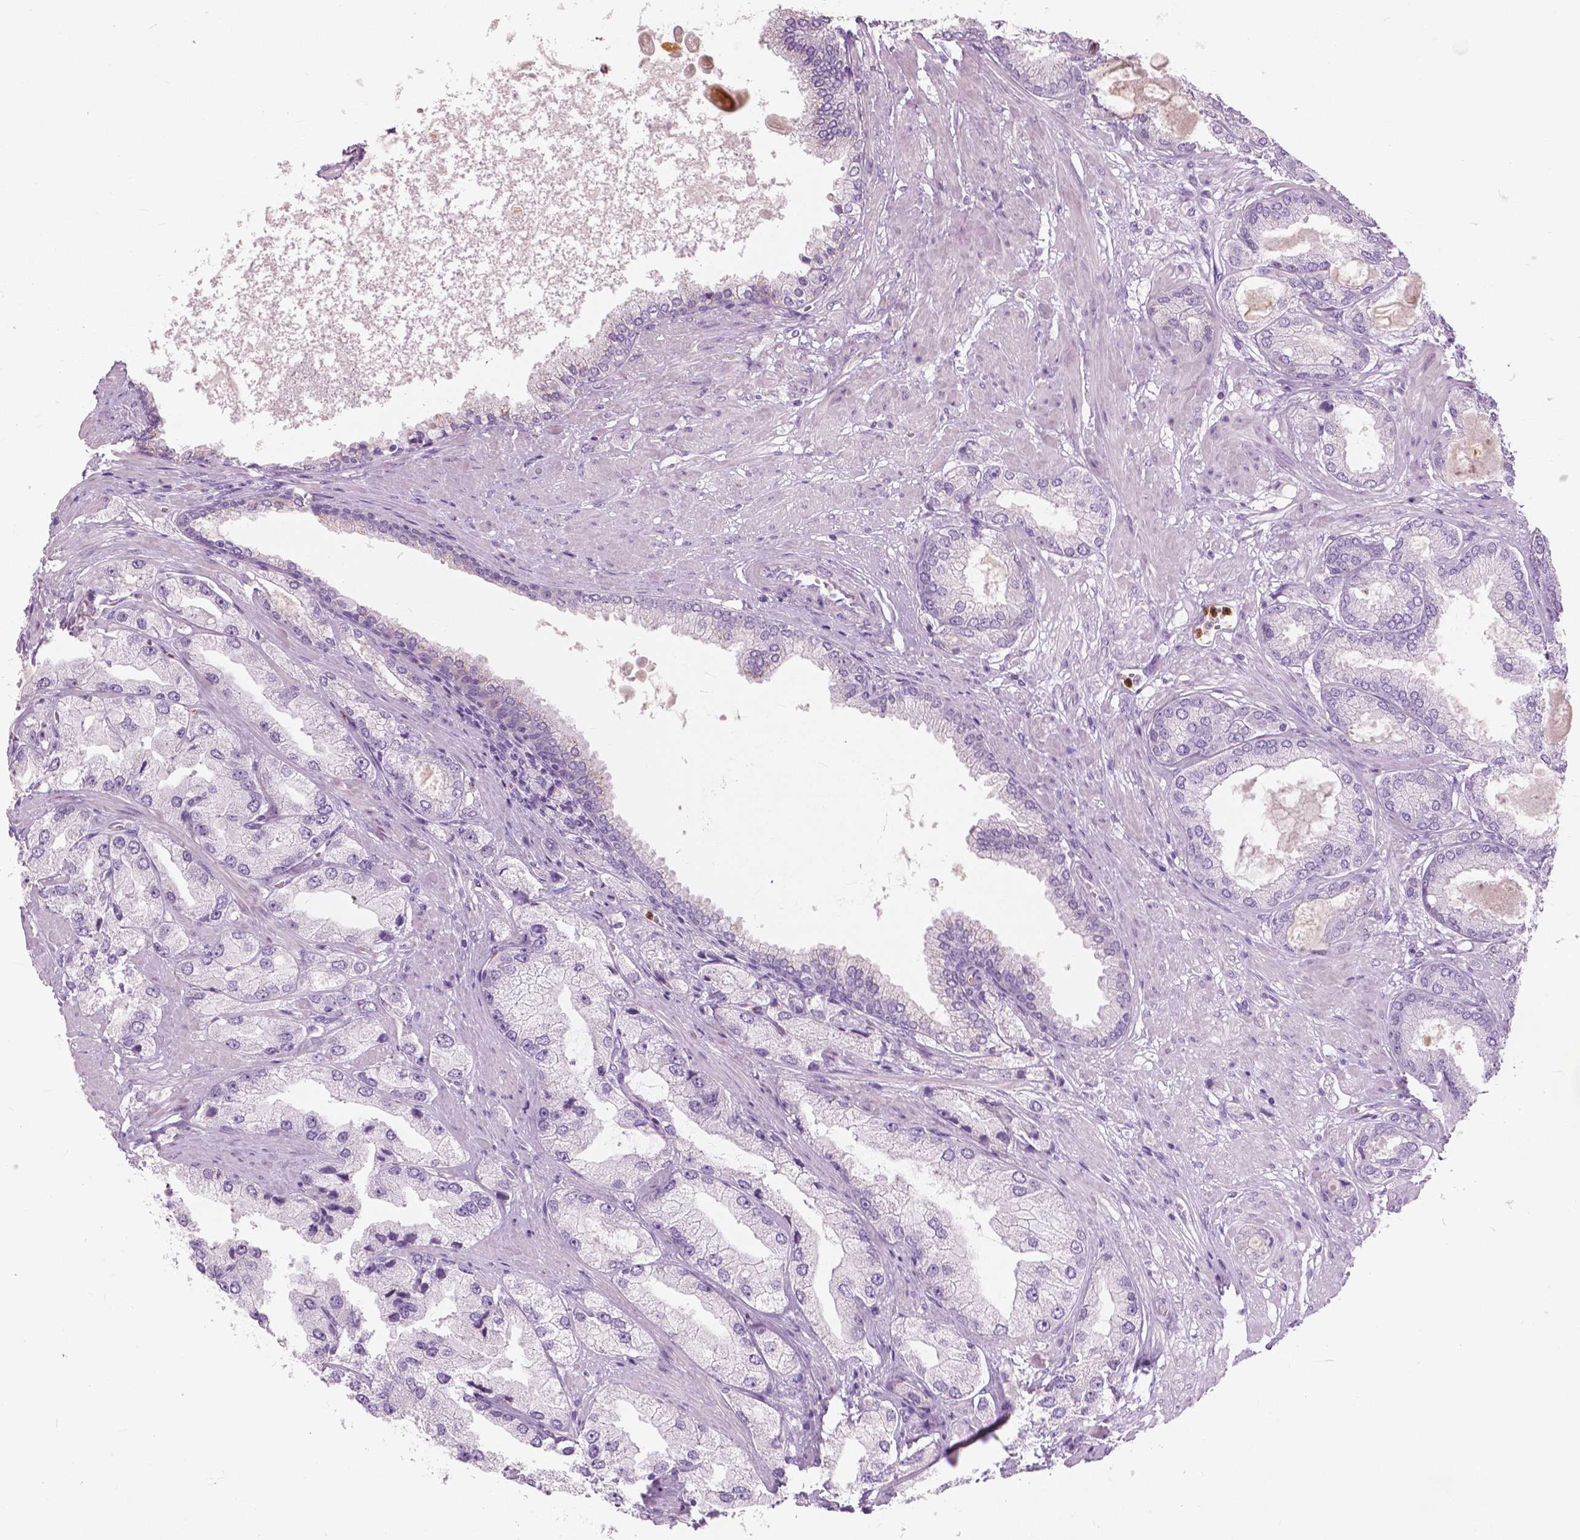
{"staining": {"intensity": "negative", "quantity": "none", "location": "none"}, "tissue": "prostate cancer", "cell_type": "Tumor cells", "image_type": "cancer", "snomed": [{"axis": "morphology", "description": "Adenocarcinoma, High grade"}, {"axis": "topography", "description": "Prostate"}], "caption": "This image is of prostate cancer stained with immunohistochemistry to label a protein in brown with the nuclei are counter-stained blue. There is no staining in tumor cells.", "gene": "CXCR2", "patient": {"sex": "male", "age": 68}}